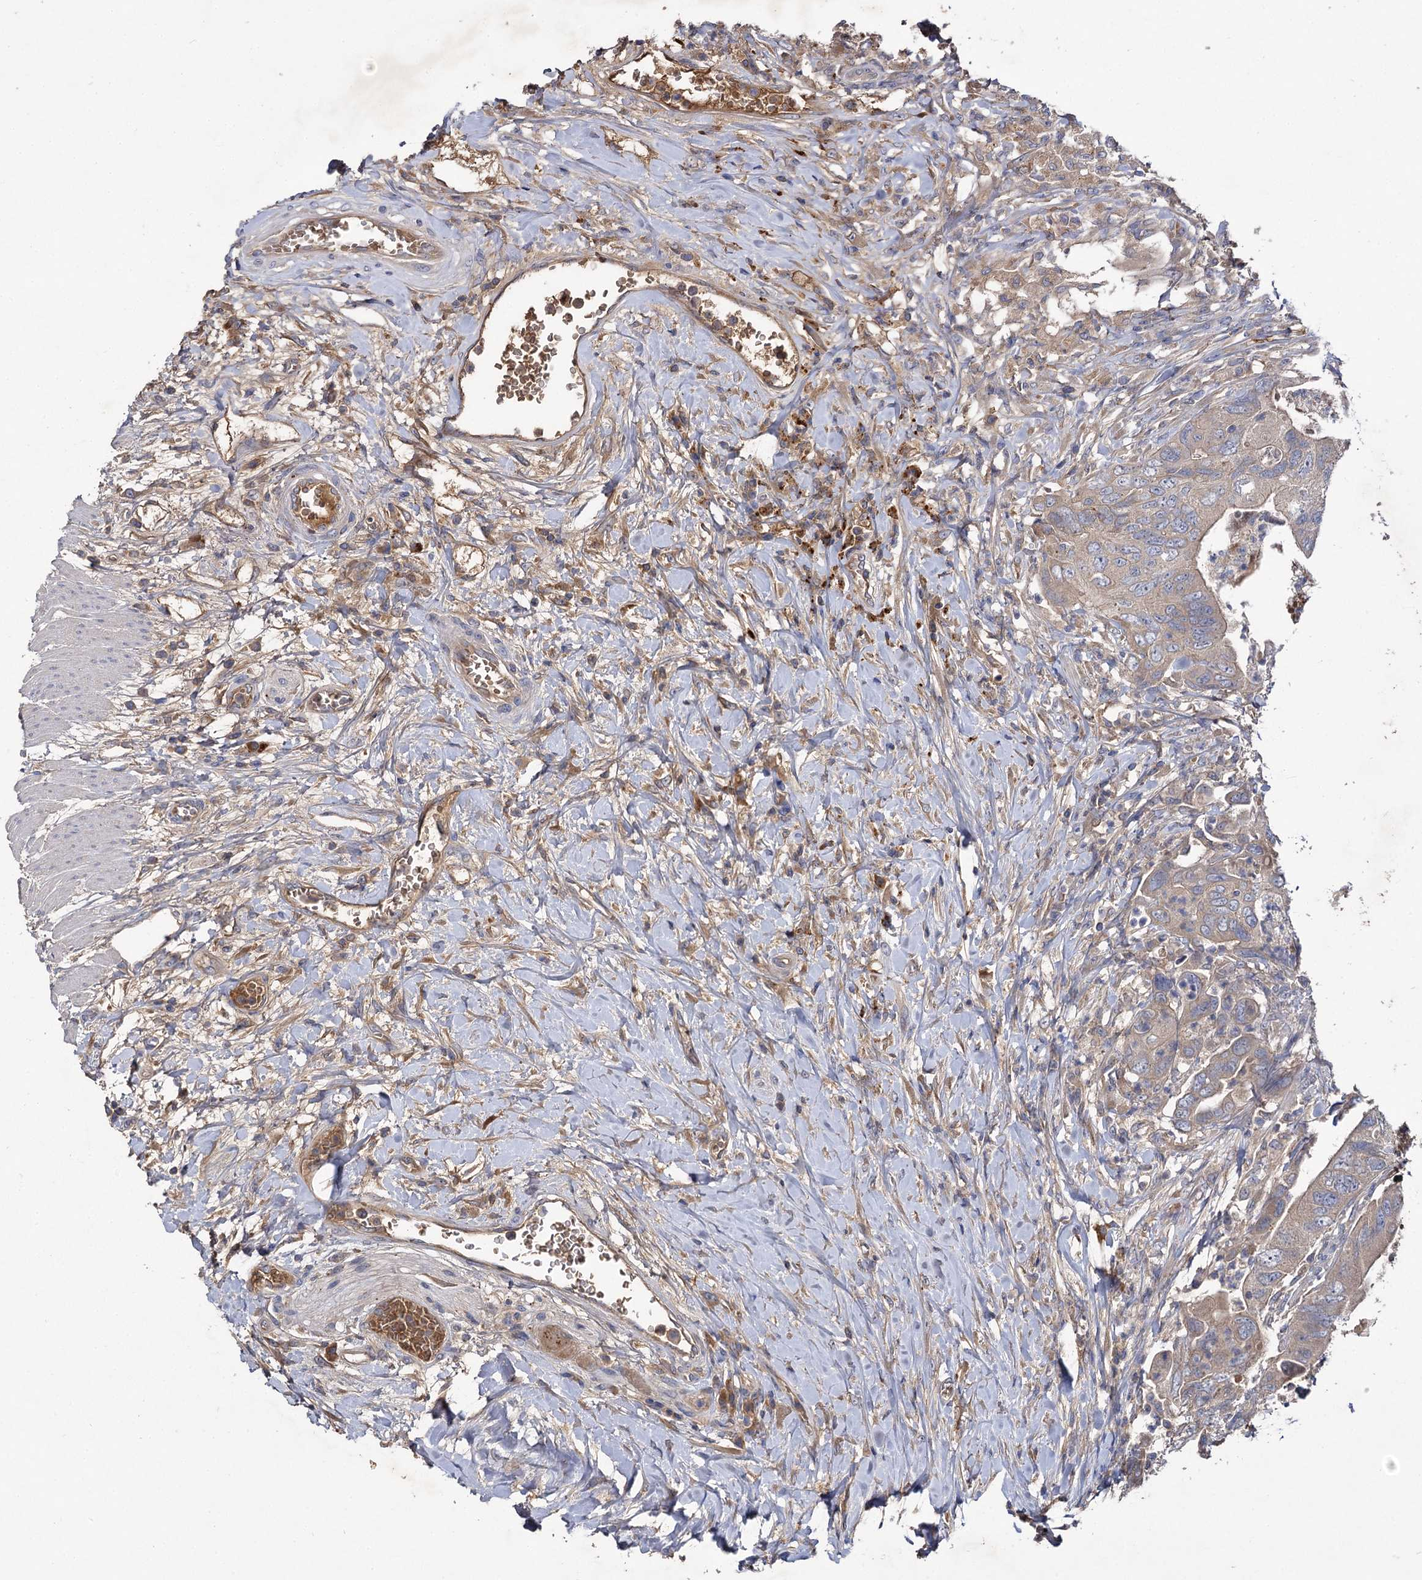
{"staining": {"intensity": "weak", "quantity": "<25%", "location": "cytoplasmic/membranous"}, "tissue": "colorectal cancer", "cell_type": "Tumor cells", "image_type": "cancer", "snomed": [{"axis": "morphology", "description": "Adenocarcinoma, NOS"}, {"axis": "topography", "description": "Rectum"}], "caption": "Photomicrograph shows no protein expression in tumor cells of colorectal adenocarcinoma tissue.", "gene": "USP50", "patient": {"sex": "male", "age": 63}}